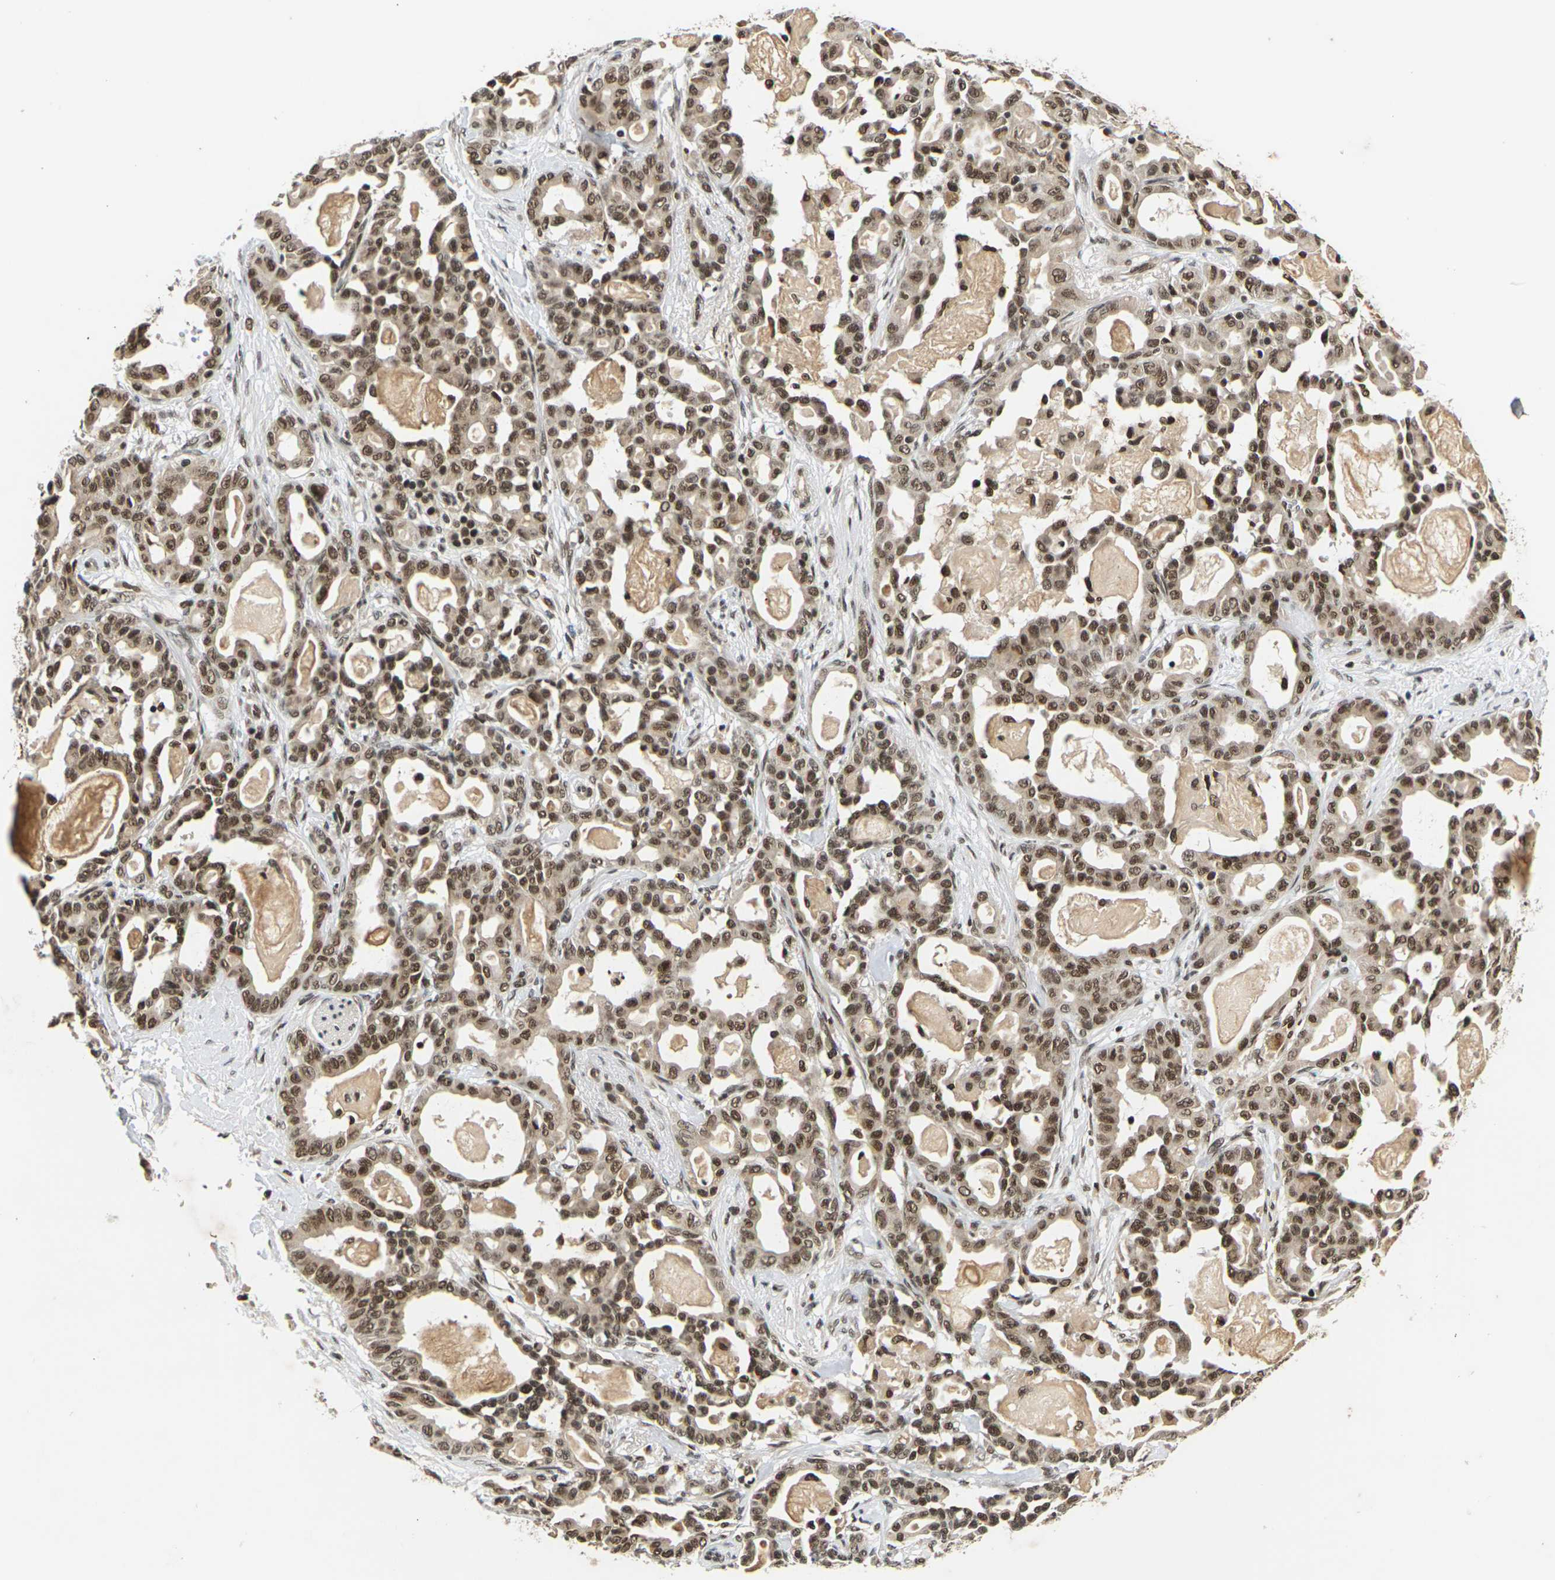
{"staining": {"intensity": "moderate", "quantity": ">75%", "location": "cytoplasmic/membranous,nuclear"}, "tissue": "pancreatic cancer", "cell_type": "Tumor cells", "image_type": "cancer", "snomed": [{"axis": "morphology", "description": "Adenocarcinoma, NOS"}, {"axis": "topography", "description": "Pancreas"}], "caption": "This histopathology image exhibits IHC staining of pancreatic adenocarcinoma, with medium moderate cytoplasmic/membranous and nuclear positivity in approximately >75% of tumor cells.", "gene": "NELFA", "patient": {"sex": "male", "age": 63}}